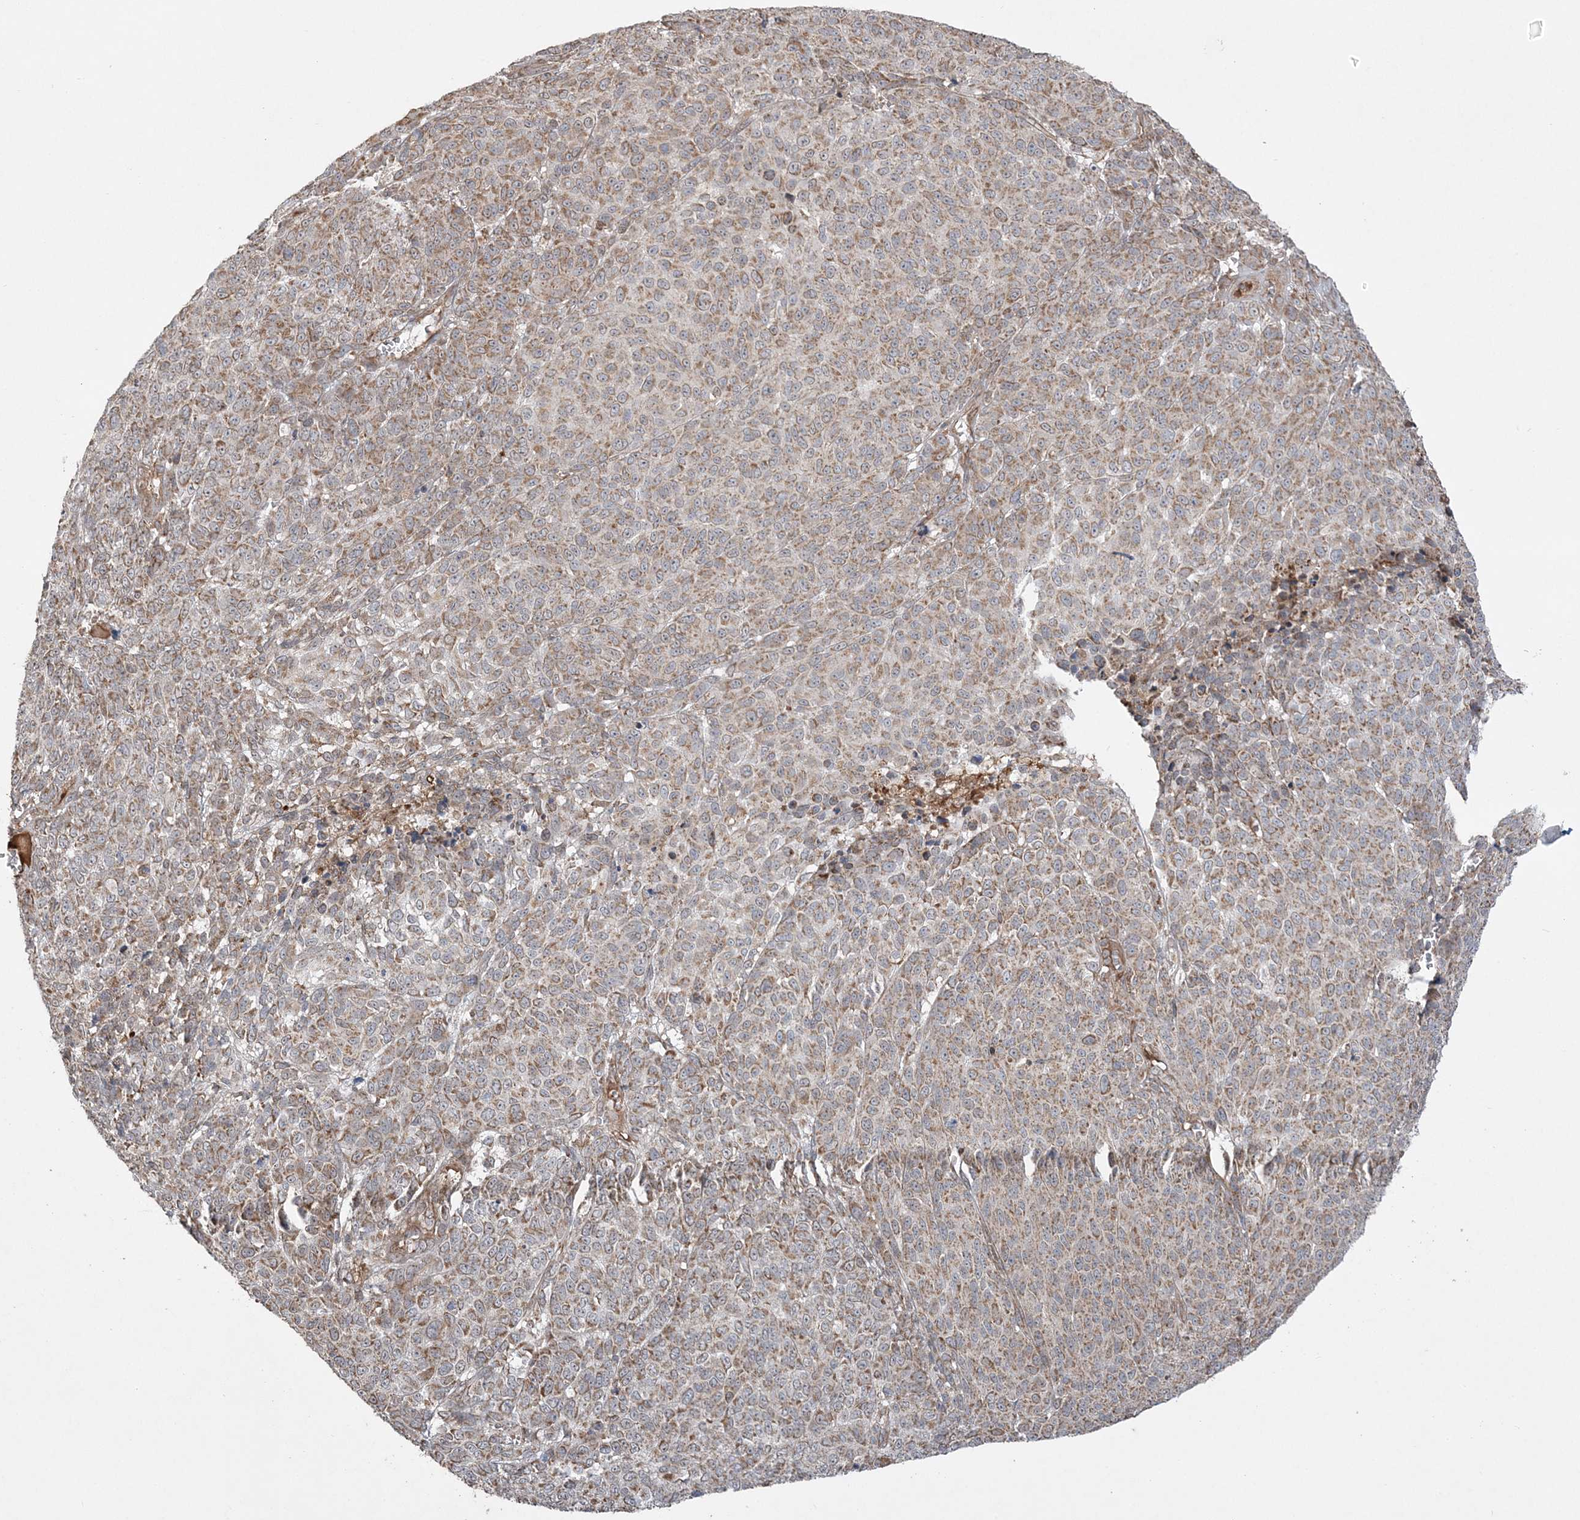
{"staining": {"intensity": "moderate", "quantity": ">75%", "location": "cytoplasmic/membranous"}, "tissue": "melanoma", "cell_type": "Tumor cells", "image_type": "cancer", "snomed": [{"axis": "morphology", "description": "Malignant melanoma, NOS"}, {"axis": "topography", "description": "Skin"}], "caption": "This image exhibits immunohistochemistry (IHC) staining of human malignant melanoma, with medium moderate cytoplasmic/membranous staining in about >75% of tumor cells.", "gene": "SCLT1", "patient": {"sex": "male", "age": 49}}